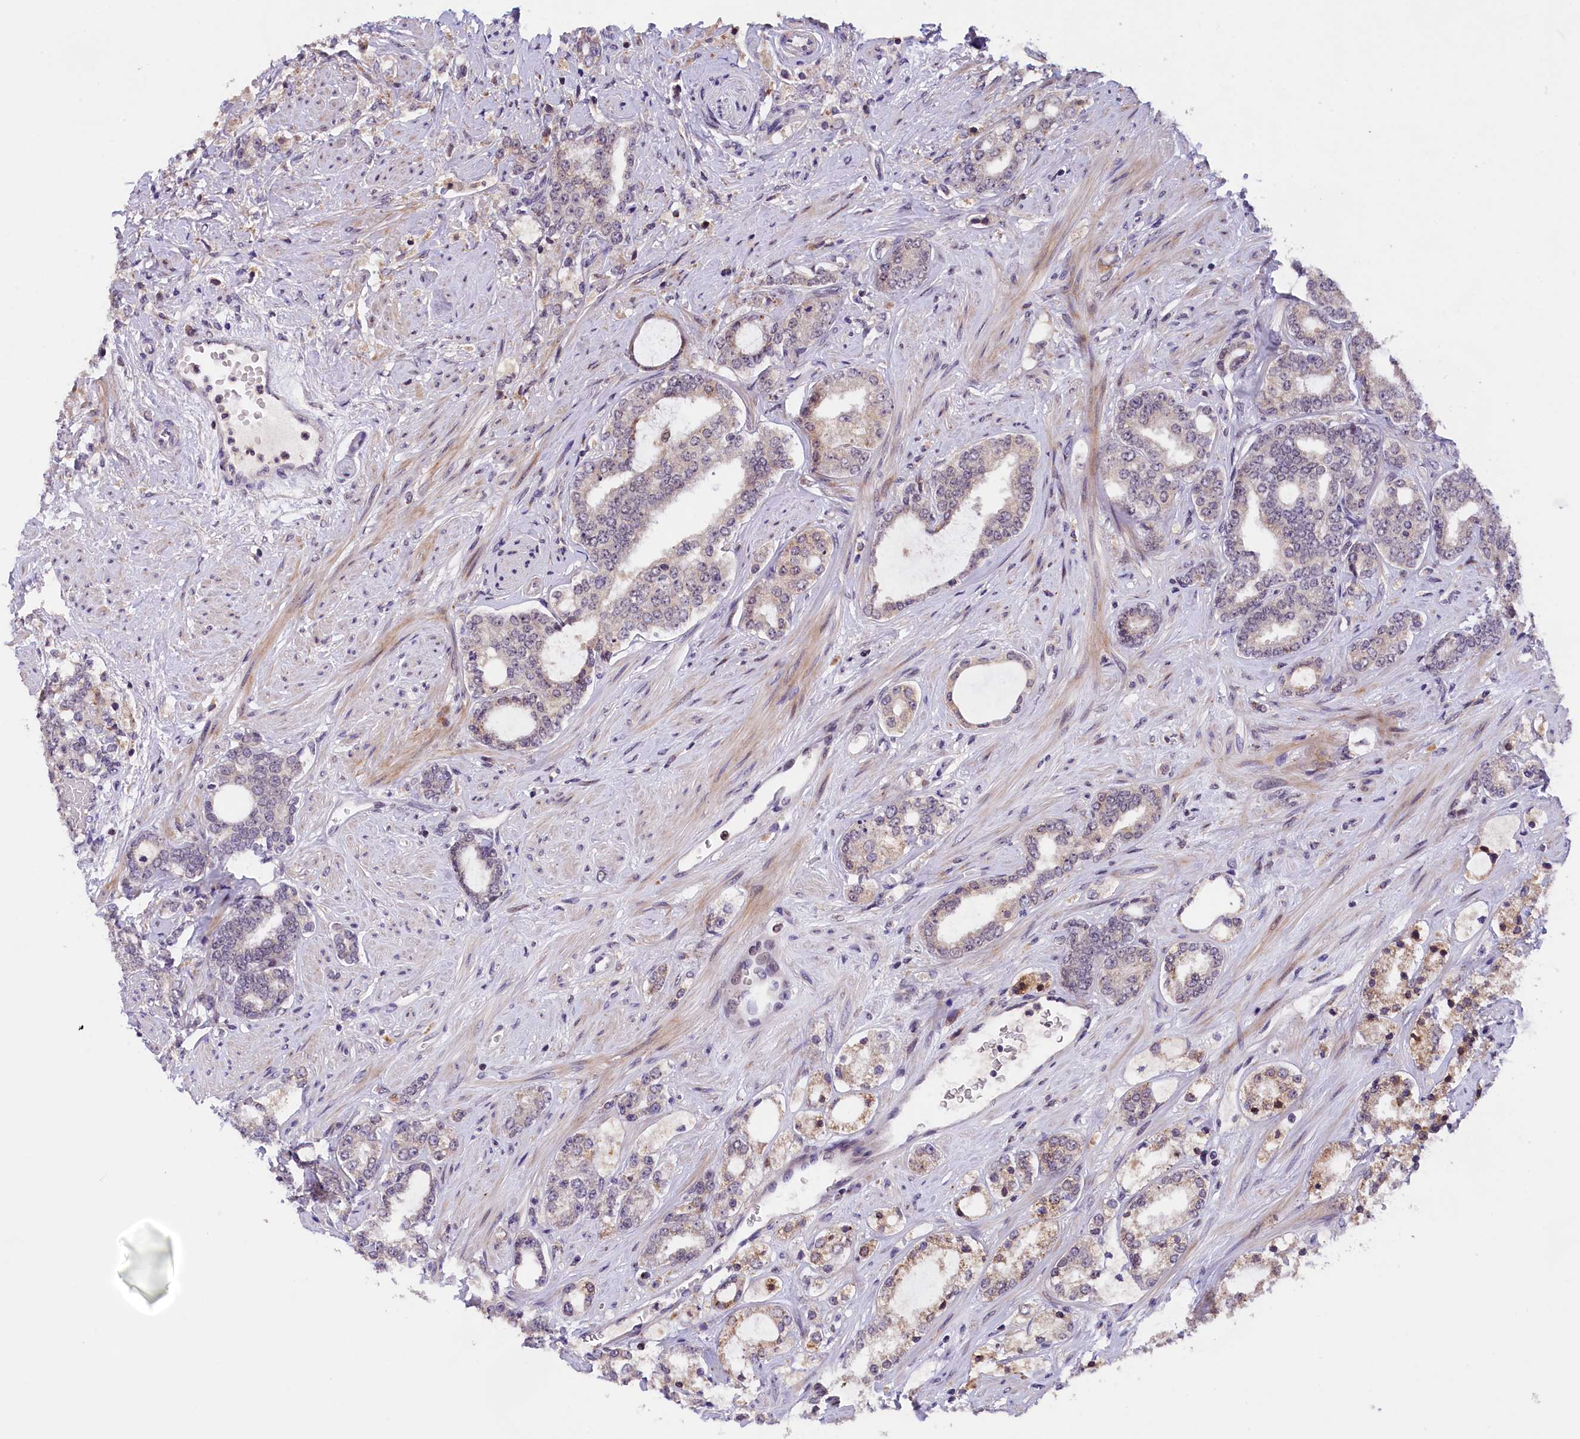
{"staining": {"intensity": "moderate", "quantity": "25%-75%", "location": "cytoplasmic/membranous,nuclear"}, "tissue": "prostate cancer", "cell_type": "Tumor cells", "image_type": "cancer", "snomed": [{"axis": "morphology", "description": "Adenocarcinoma, High grade"}, {"axis": "topography", "description": "Prostate"}], "caption": "Brown immunohistochemical staining in human prostate adenocarcinoma (high-grade) exhibits moderate cytoplasmic/membranous and nuclear positivity in about 25%-75% of tumor cells.", "gene": "FBXO45", "patient": {"sex": "male", "age": 64}}